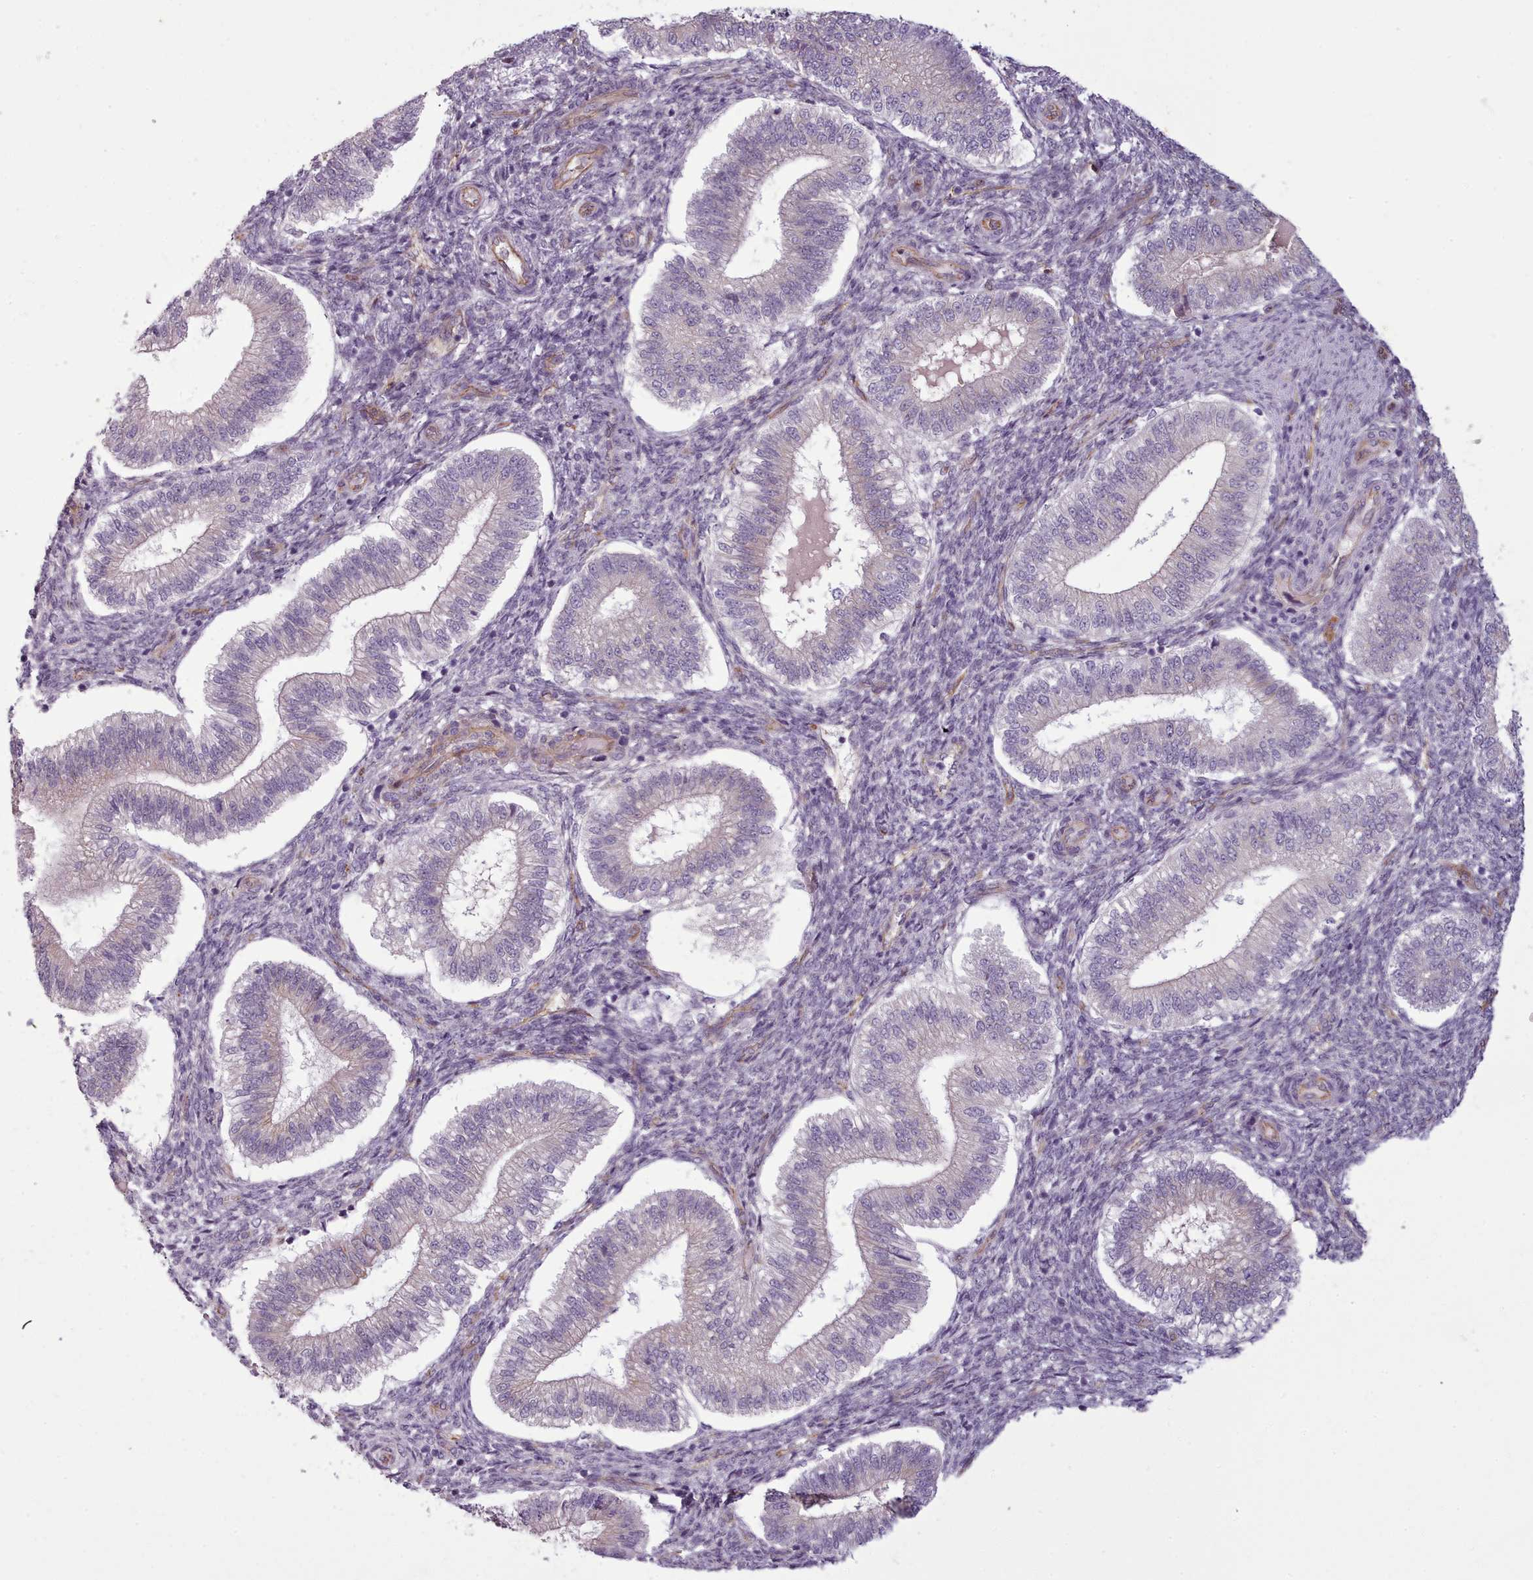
{"staining": {"intensity": "negative", "quantity": "none", "location": "none"}, "tissue": "endometrium", "cell_type": "Cells in endometrial stroma", "image_type": "normal", "snomed": [{"axis": "morphology", "description": "Normal tissue, NOS"}, {"axis": "topography", "description": "Endometrium"}], "caption": "Image shows no significant protein staining in cells in endometrial stroma of benign endometrium.", "gene": "PLD4", "patient": {"sex": "female", "age": 25}}